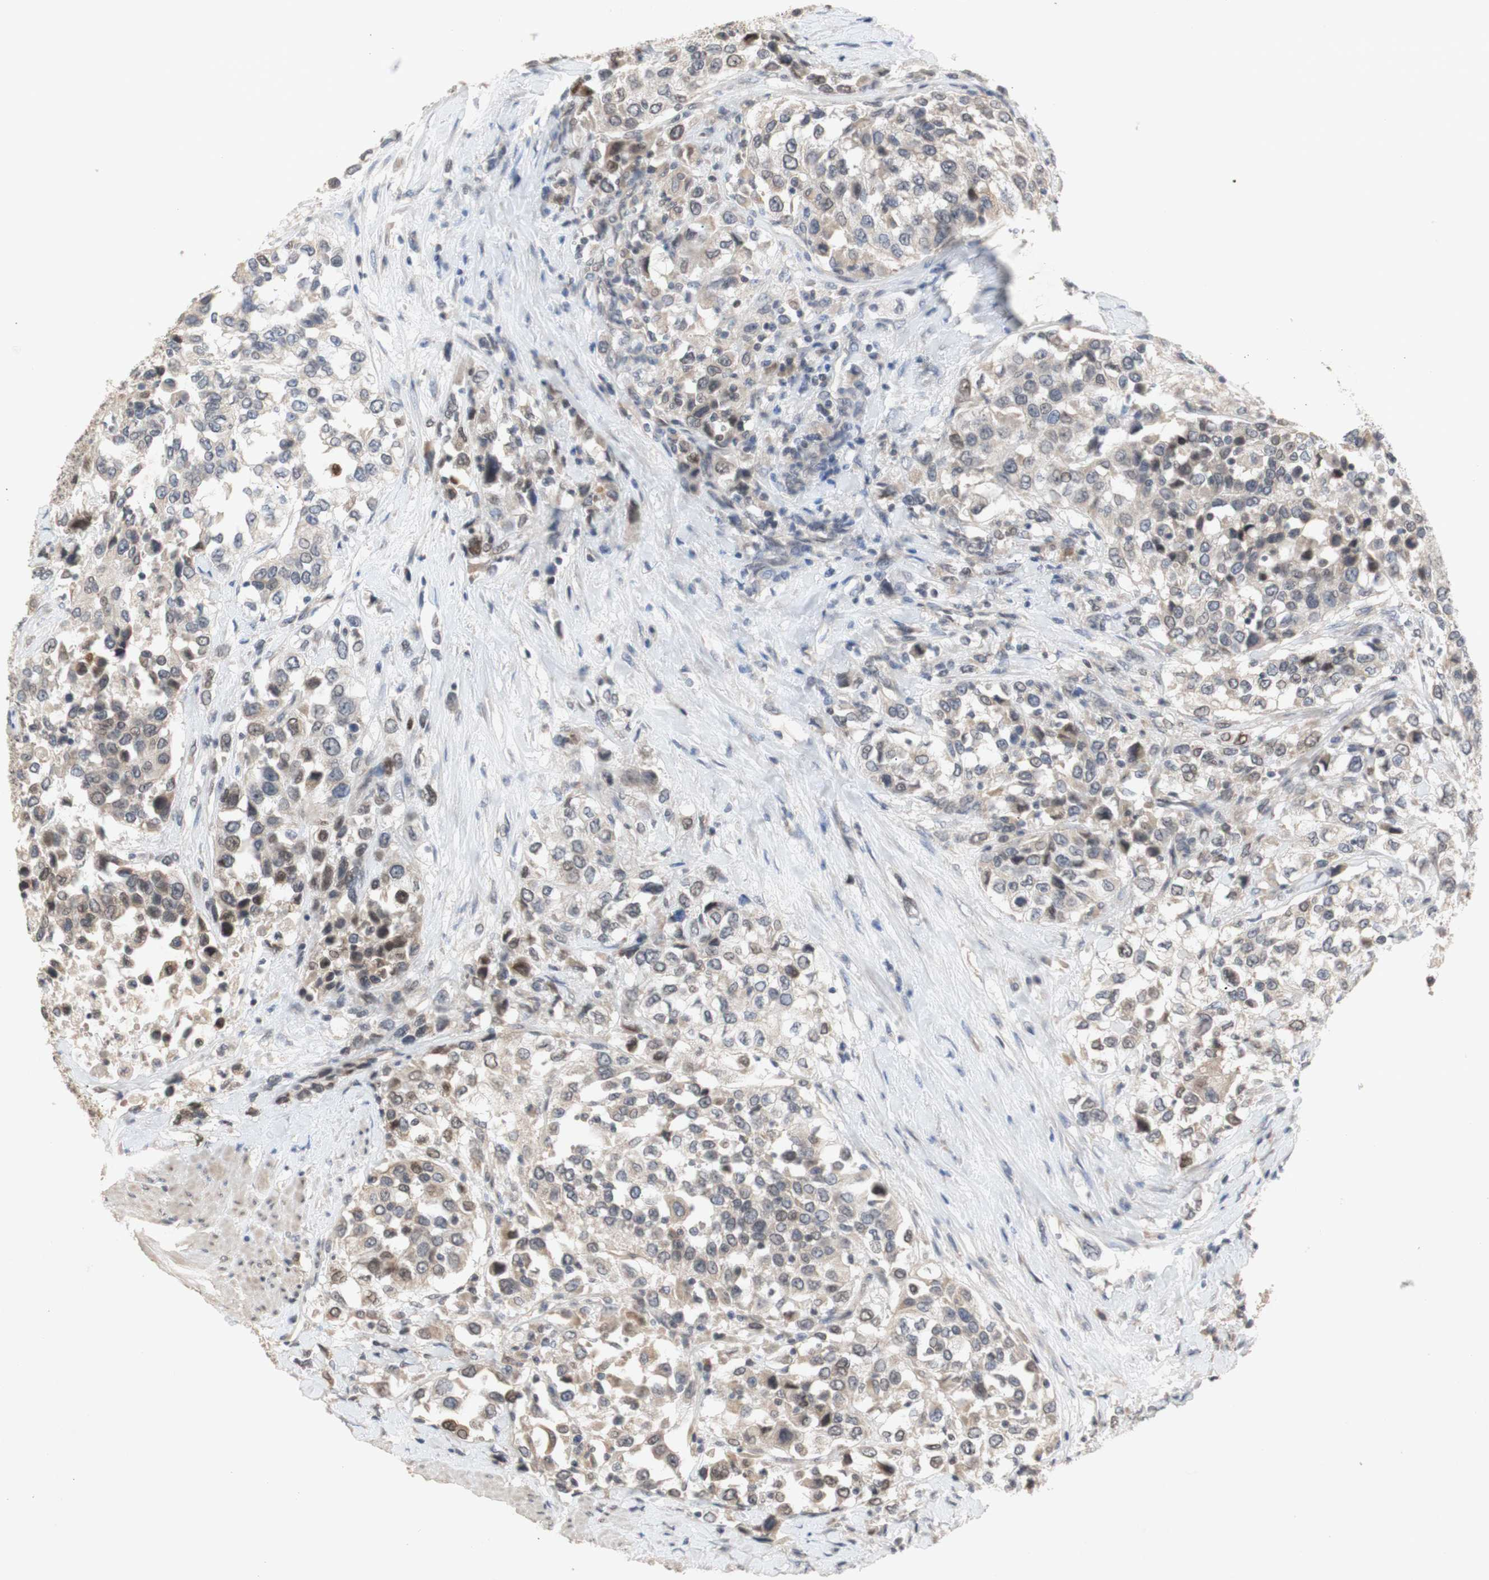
{"staining": {"intensity": "weak", "quantity": ">75%", "location": "cytoplasmic/membranous"}, "tissue": "urothelial cancer", "cell_type": "Tumor cells", "image_type": "cancer", "snomed": [{"axis": "morphology", "description": "Urothelial carcinoma, High grade"}, {"axis": "topography", "description": "Urinary bladder"}], "caption": "High-grade urothelial carcinoma stained with a protein marker displays weak staining in tumor cells.", "gene": "FOSB", "patient": {"sex": "female", "age": 80}}